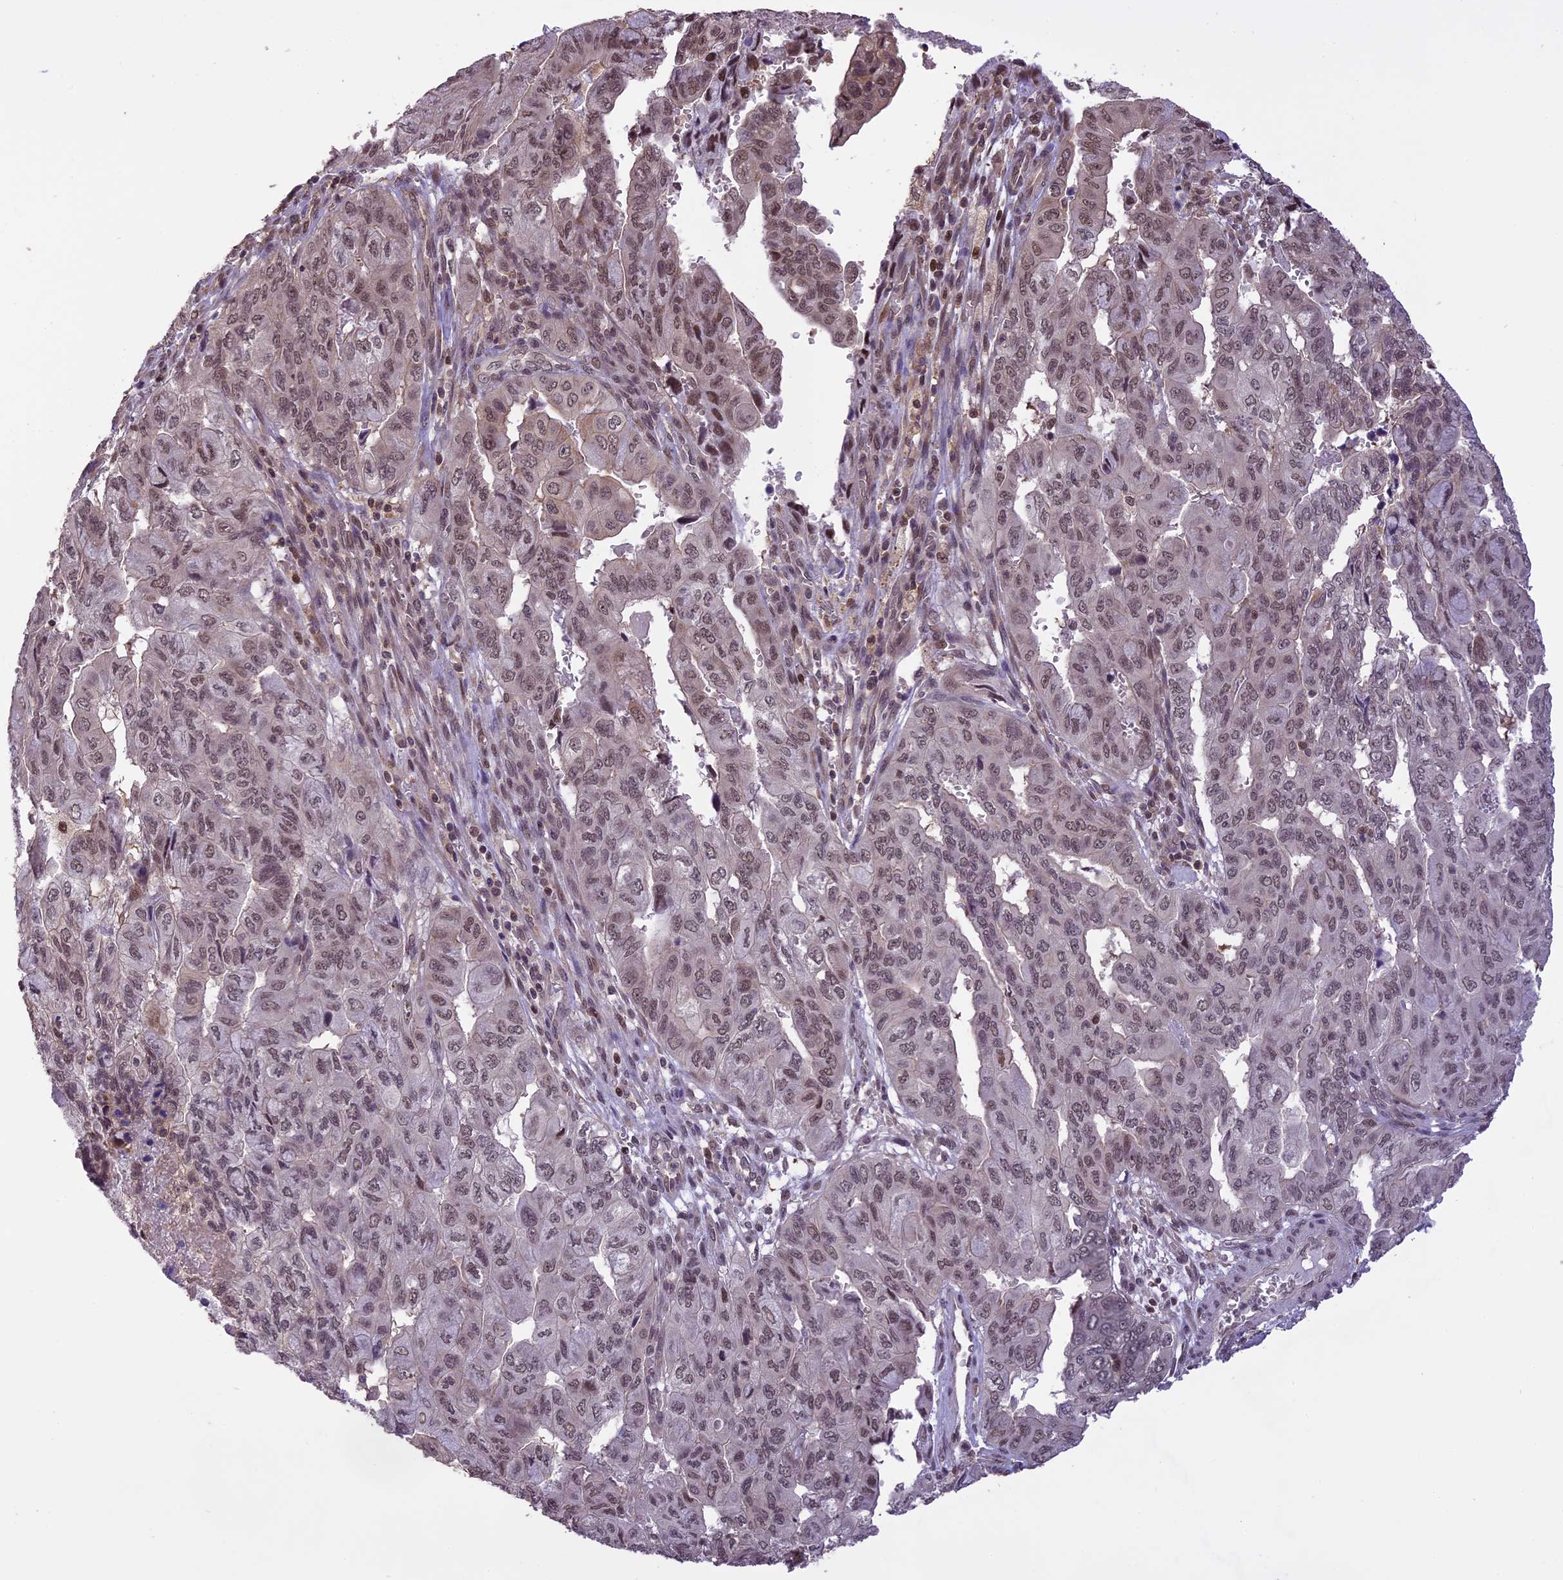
{"staining": {"intensity": "moderate", "quantity": ">75%", "location": "nuclear"}, "tissue": "pancreatic cancer", "cell_type": "Tumor cells", "image_type": "cancer", "snomed": [{"axis": "morphology", "description": "Adenocarcinoma, NOS"}, {"axis": "topography", "description": "Pancreas"}], "caption": "Immunohistochemical staining of human pancreatic cancer (adenocarcinoma) shows medium levels of moderate nuclear protein expression in about >75% of tumor cells.", "gene": "TIGD7", "patient": {"sex": "male", "age": 51}}